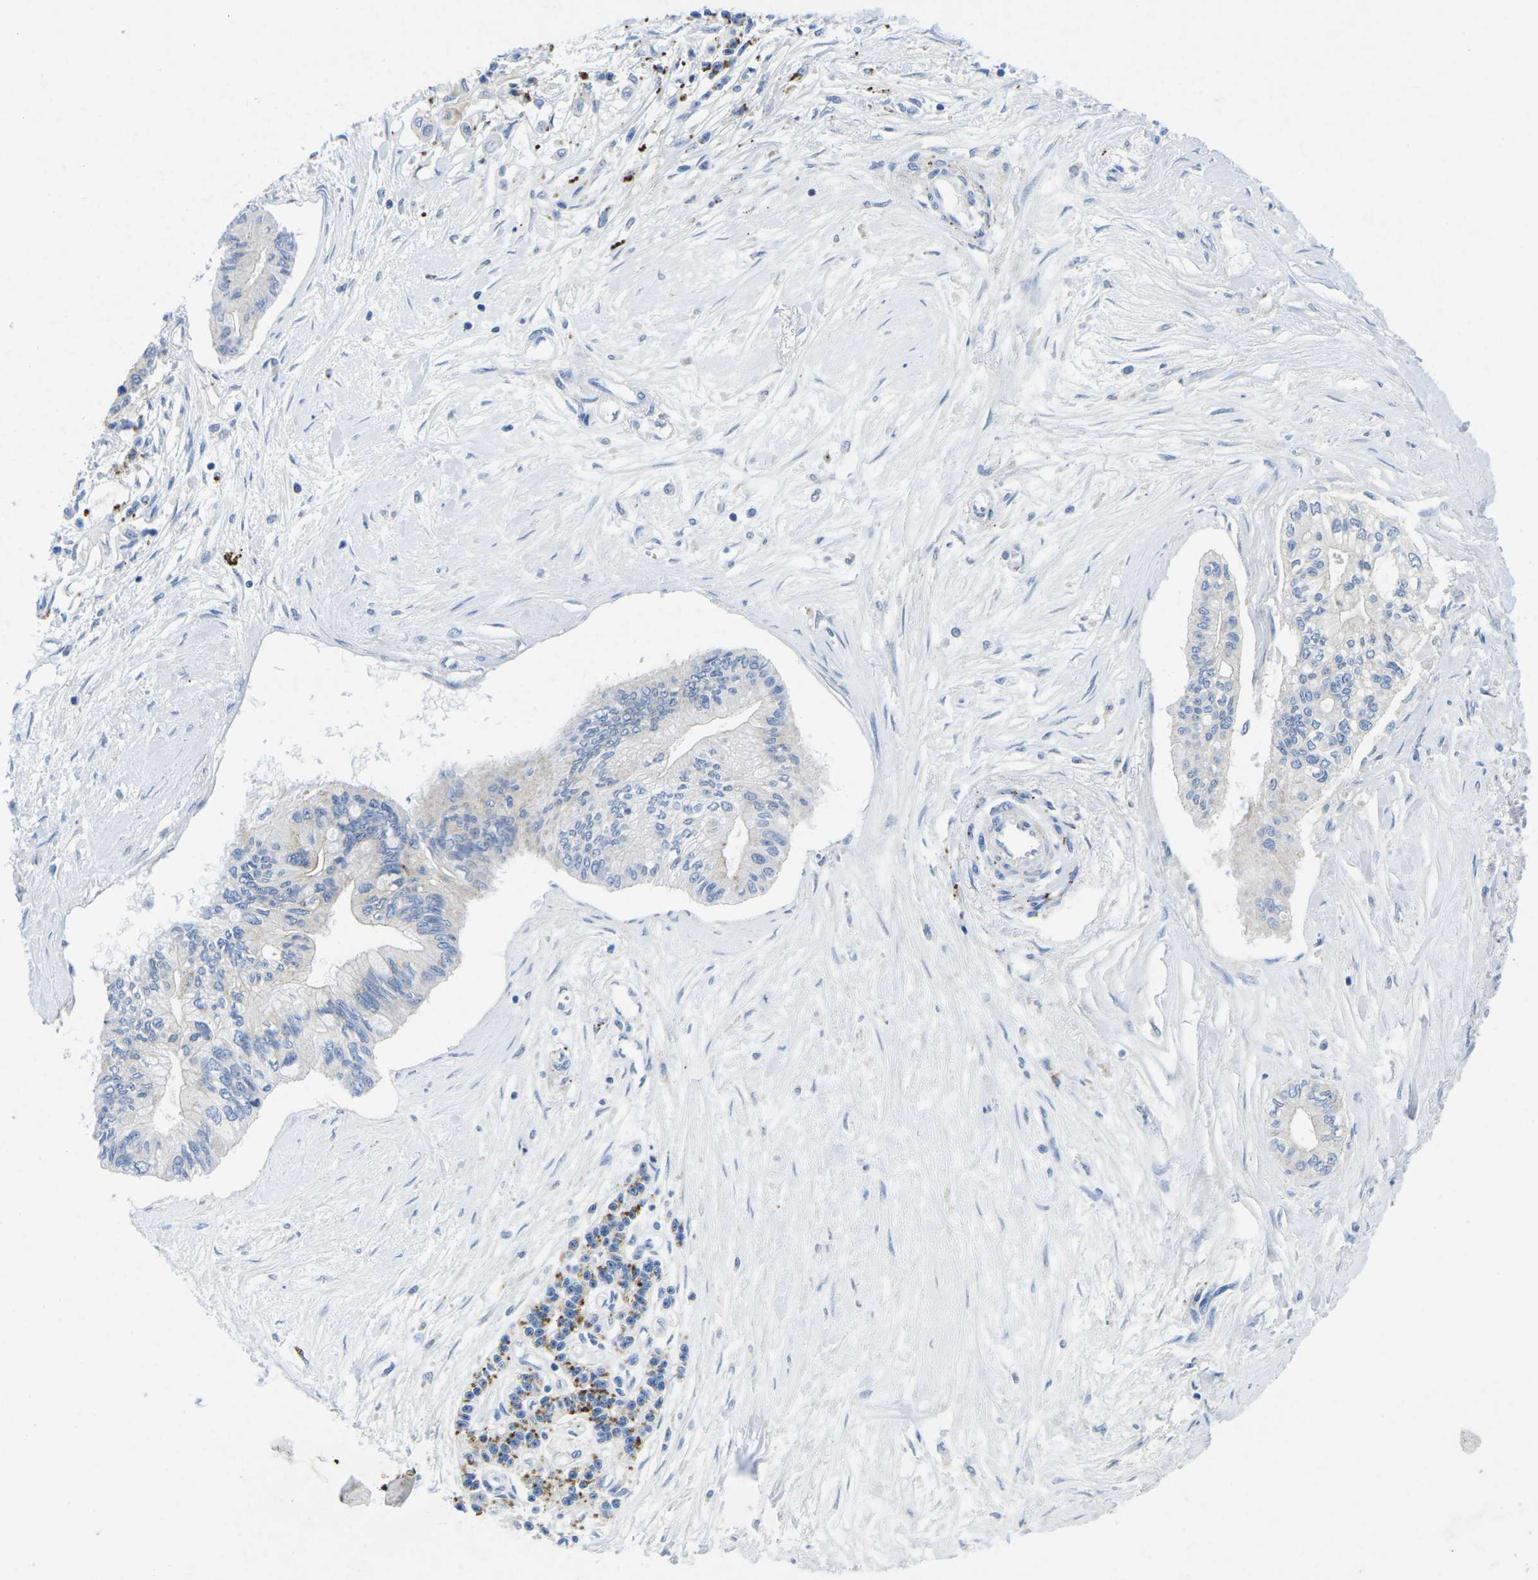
{"staining": {"intensity": "weak", "quantity": "<25%", "location": "cytoplasmic/membranous"}, "tissue": "pancreatic cancer", "cell_type": "Tumor cells", "image_type": "cancer", "snomed": [{"axis": "morphology", "description": "Adenocarcinoma, NOS"}, {"axis": "topography", "description": "Pancreas"}], "caption": "Immunohistochemistry (IHC) photomicrograph of neoplastic tissue: pancreatic cancer (adenocarcinoma) stained with DAB (3,3'-diaminobenzidine) reveals no significant protein expression in tumor cells.", "gene": "PDCD6IP", "patient": {"sex": "female", "age": 77}}